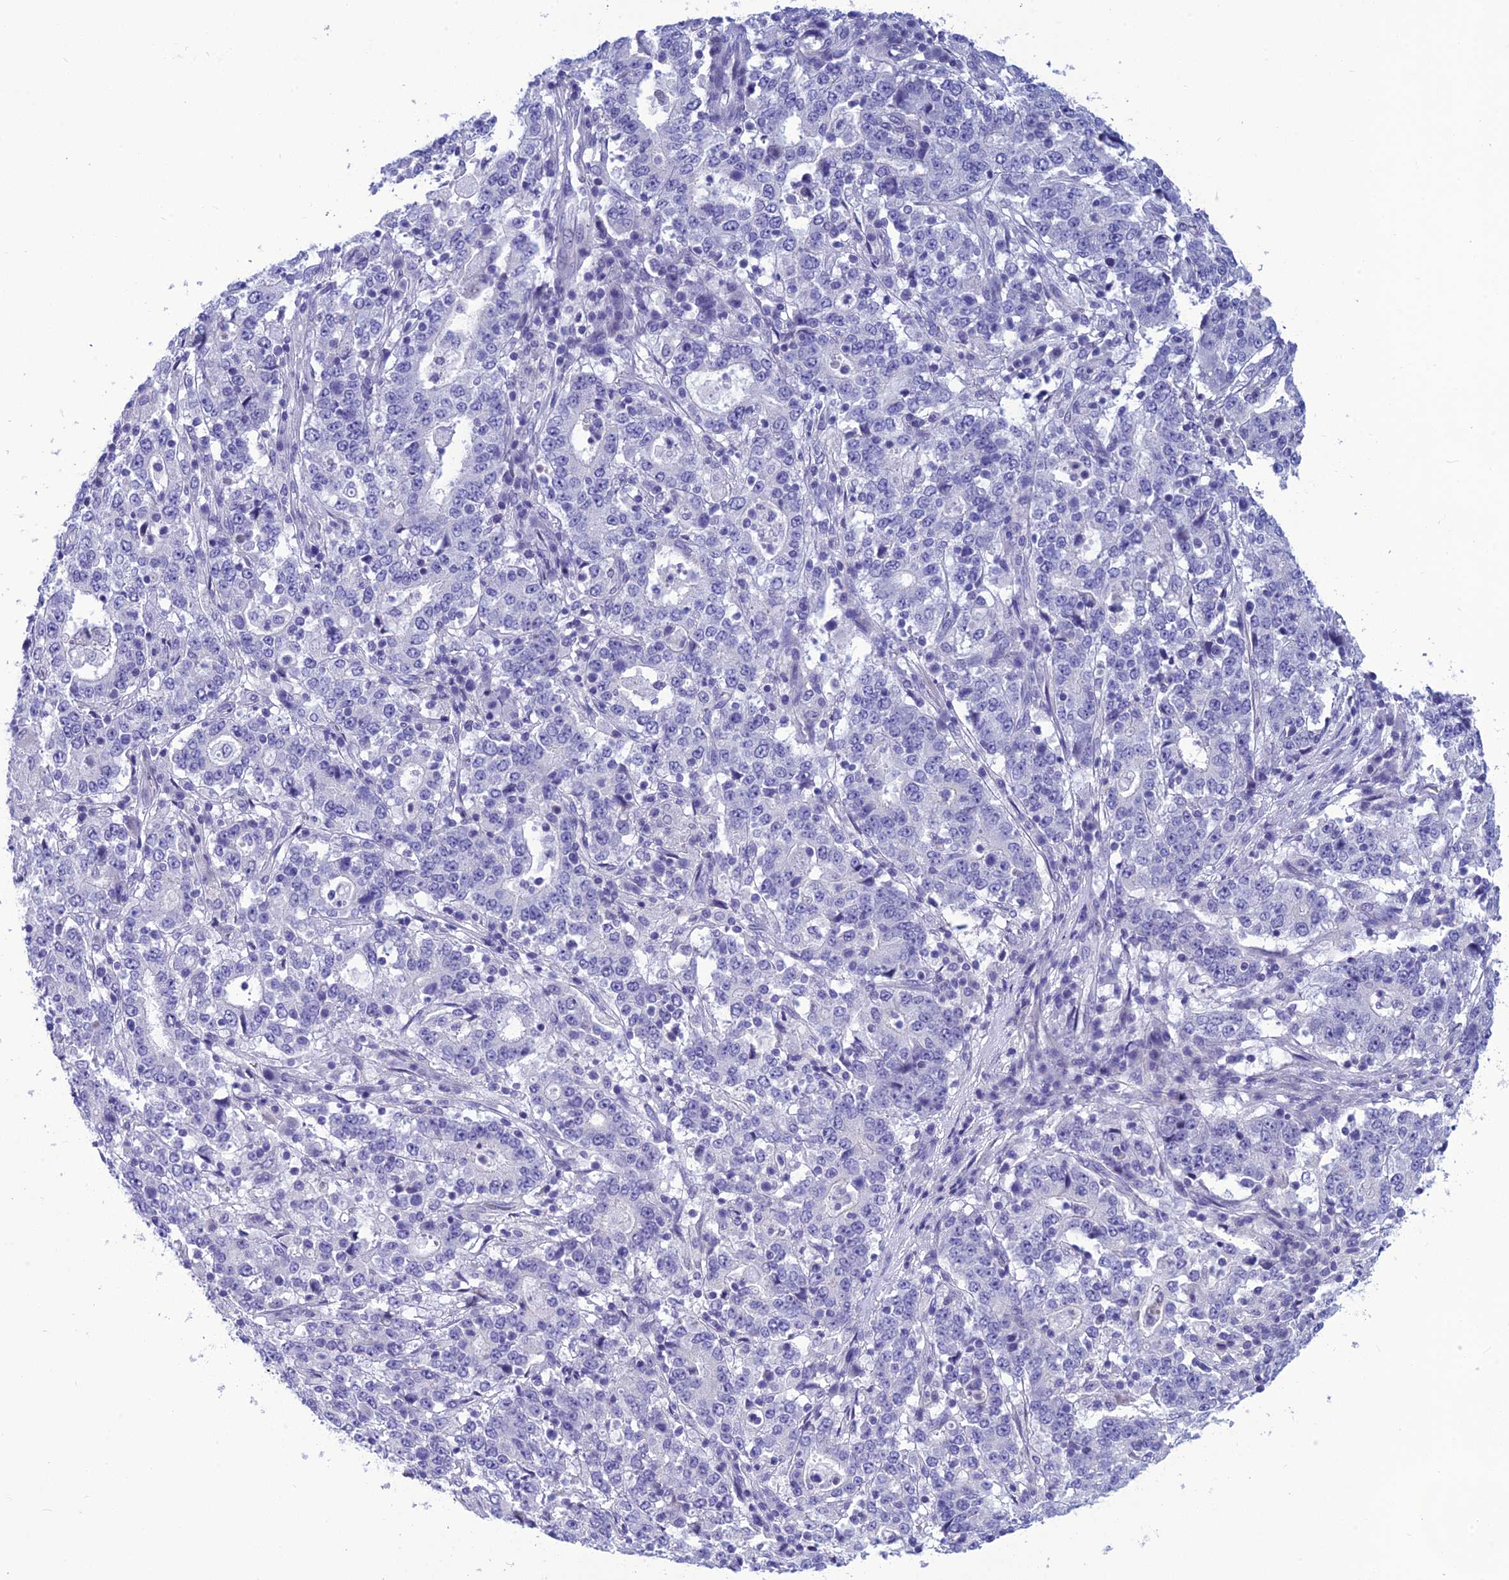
{"staining": {"intensity": "negative", "quantity": "none", "location": "none"}, "tissue": "stomach cancer", "cell_type": "Tumor cells", "image_type": "cancer", "snomed": [{"axis": "morphology", "description": "Adenocarcinoma, NOS"}, {"axis": "topography", "description": "Stomach"}], "caption": "Immunohistochemistry image of human stomach cancer stained for a protein (brown), which reveals no expression in tumor cells. (DAB immunohistochemistry, high magnification).", "gene": "BBS2", "patient": {"sex": "male", "age": 59}}